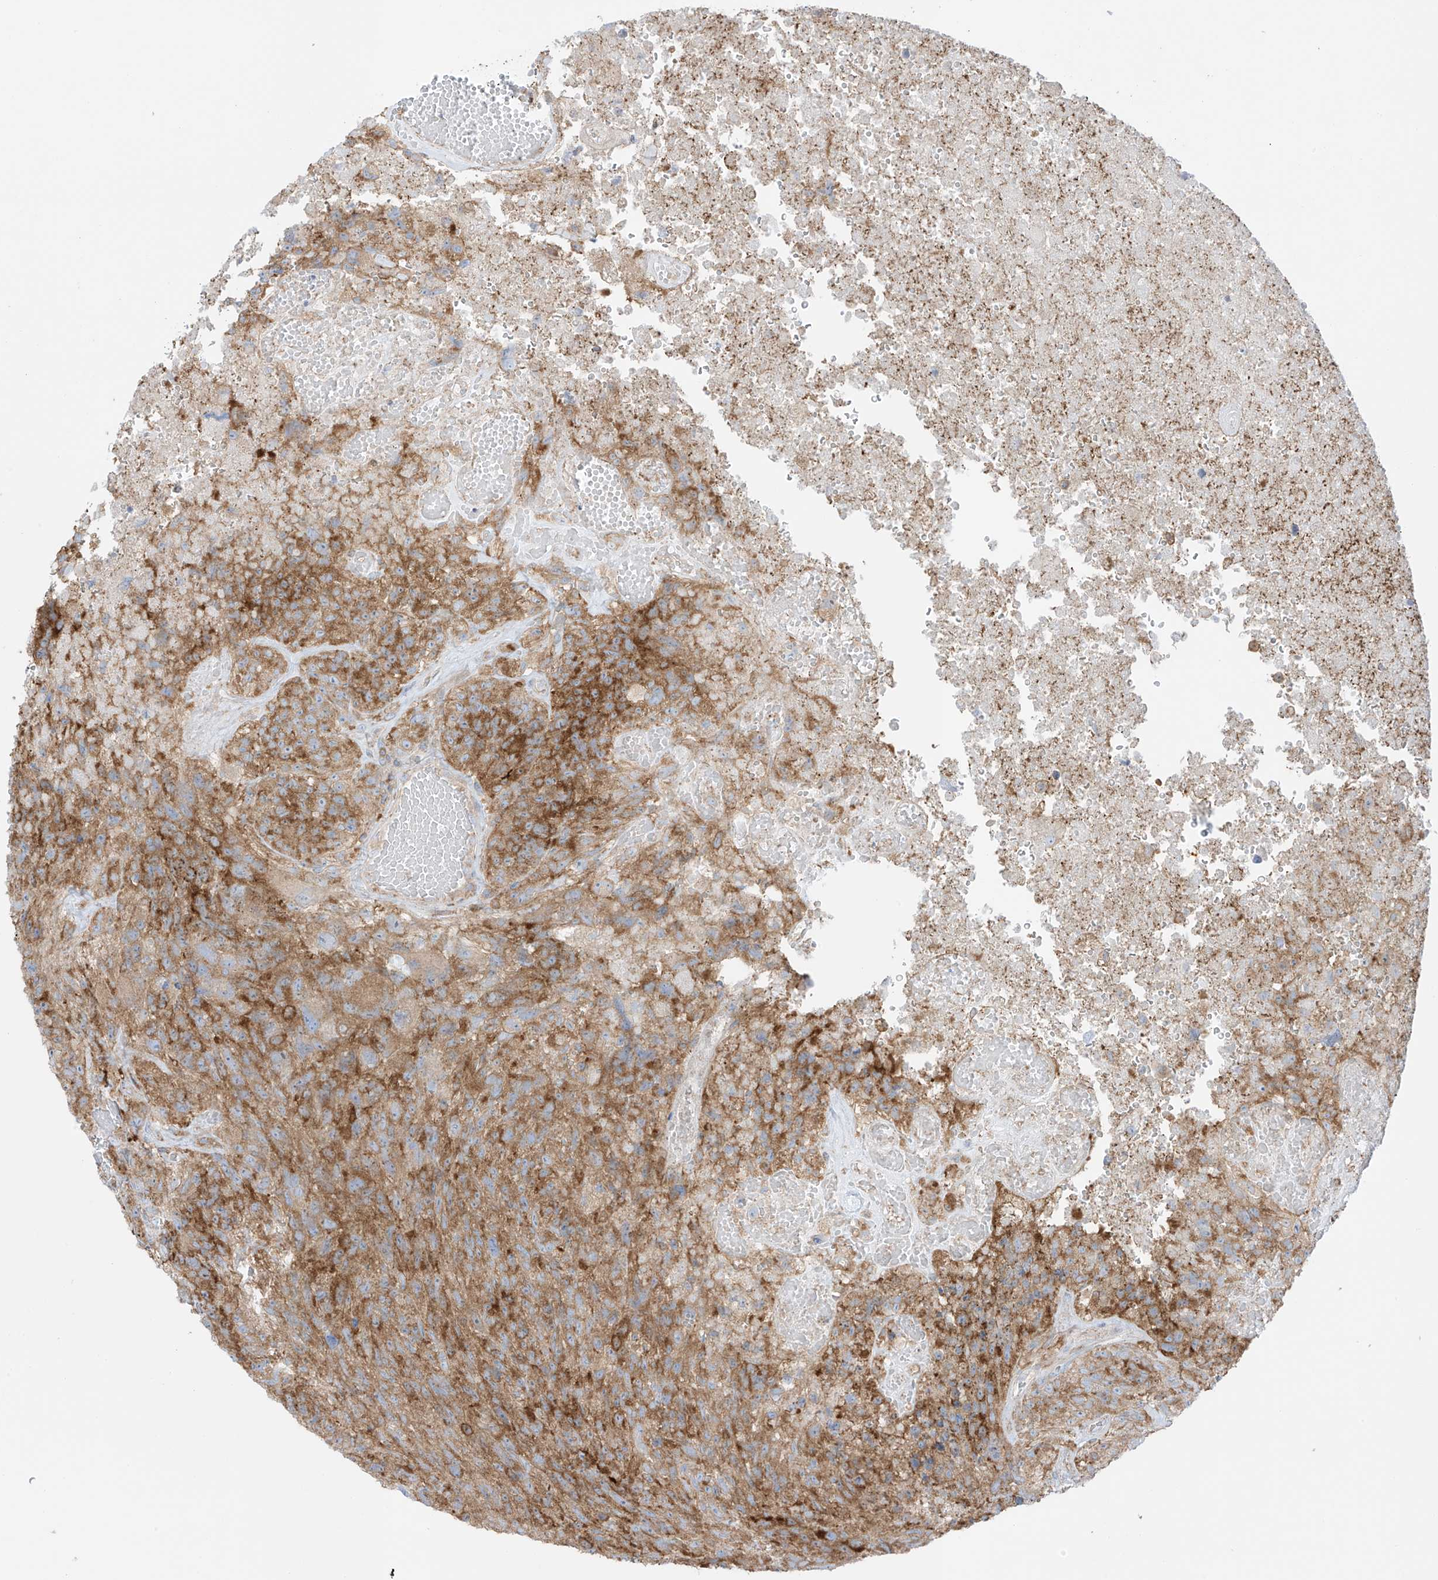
{"staining": {"intensity": "strong", "quantity": ">75%", "location": "cytoplasmic/membranous"}, "tissue": "glioma", "cell_type": "Tumor cells", "image_type": "cancer", "snomed": [{"axis": "morphology", "description": "Glioma, malignant, High grade"}, {"axis": "topography", "description": "Brain"}], "caption": "IHC staining of glioma, which exhibits high levels of strong cytoplasmic/membranous staining in approximately >75% of tumor cells indicating strong cytoplasmic/membranous protein expression. The staining was performed using DAB (brown) for protein detection and nuclei were counterstained in hematoxylin (blue).", "gene": "XKR3", "patient": {"sex": "male", "age": 69}}